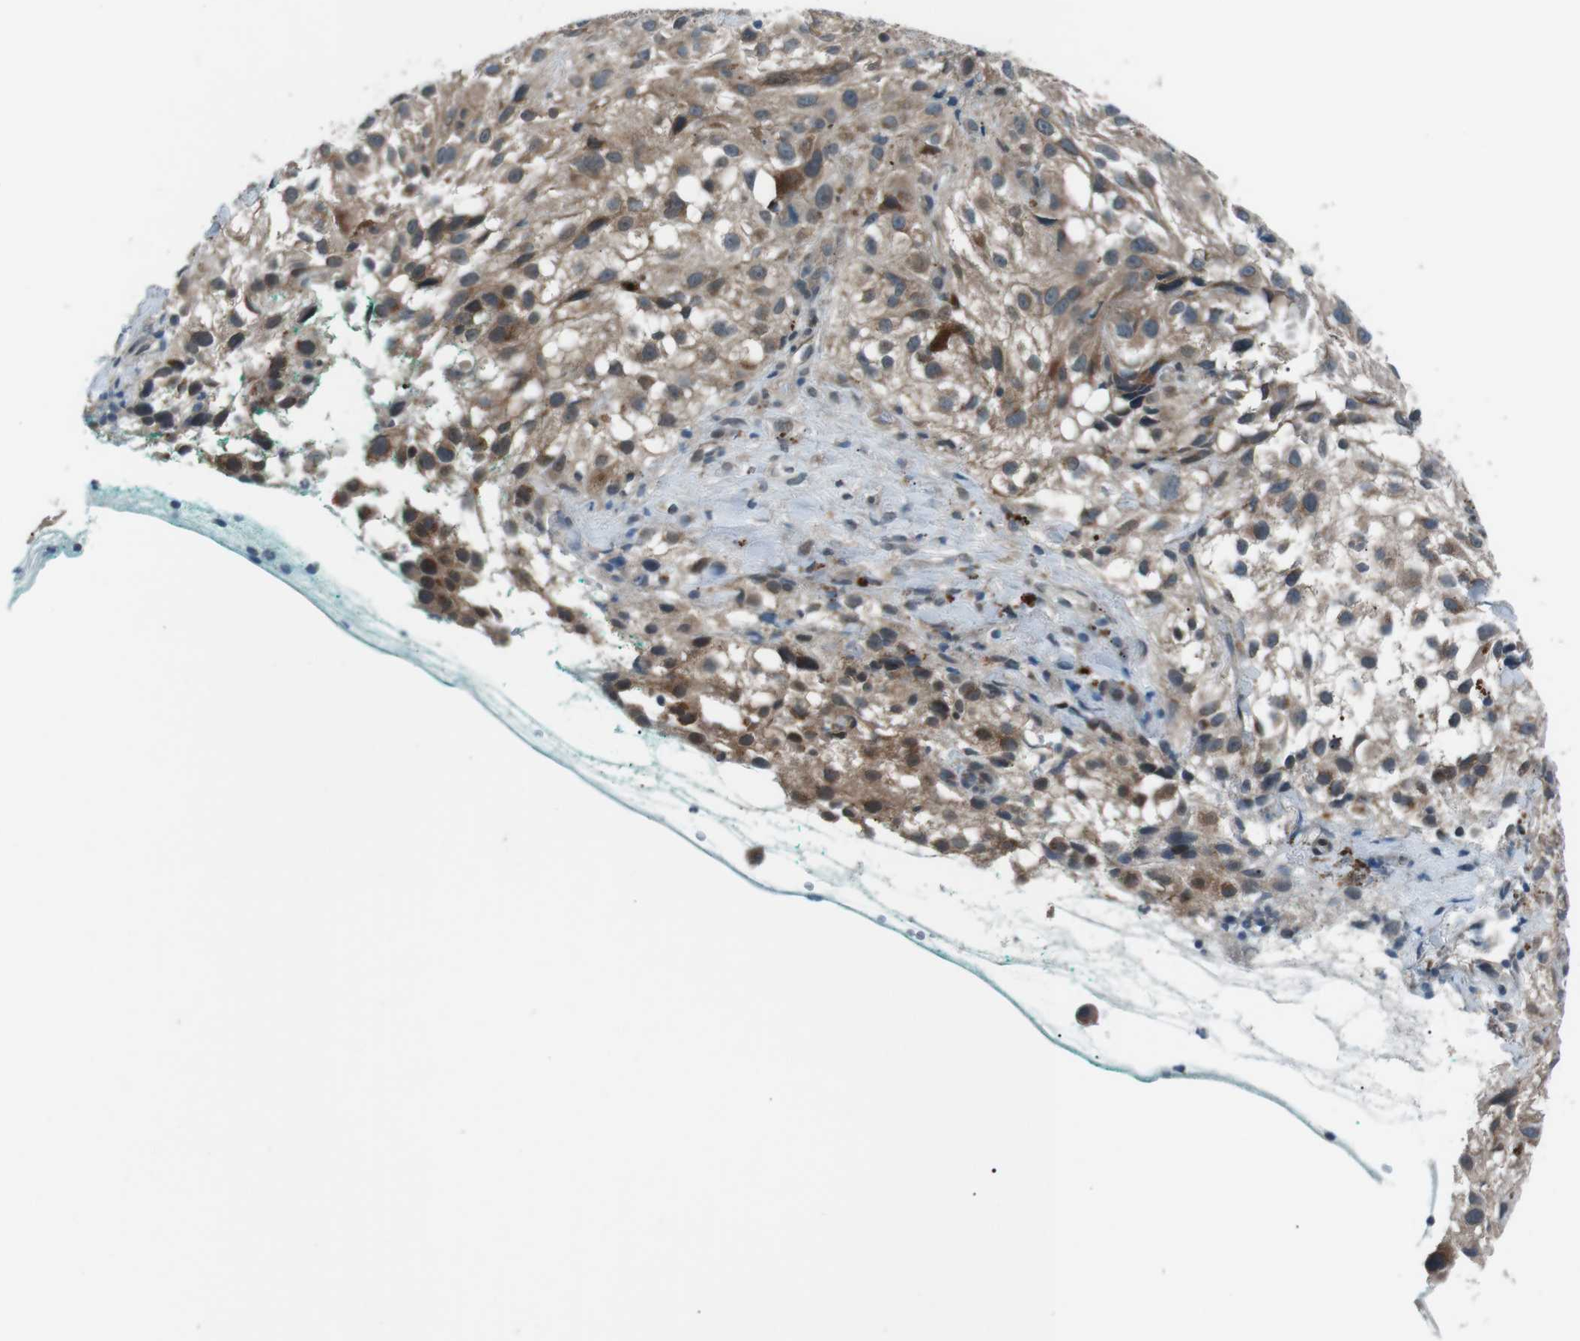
{"staining": {"intensity": "weak", "quantity": ">75%", "location": "cytoplasmic/membranous"}, "tissue": "melanoma", "cell_type": "Tumor cells", "image_type": "cancer", "snomed": [{"axis": "morphology", "description": "Necrosis, NOS"}, {"axis": "morphology", "description": "Malignant melanoma, NOS"}, {"axis": "topography", "description": "Skin"}], "caption": "Immunohistochemistry (IHC) histopathology image of human malignant melanoma stained for a protein (brown), which displays low levels of weak cytoplasmic/membranous expression in about >75% of tumor cells.", "gene": "LRIG2", "patient": {"sex": "female", "age": 87}}